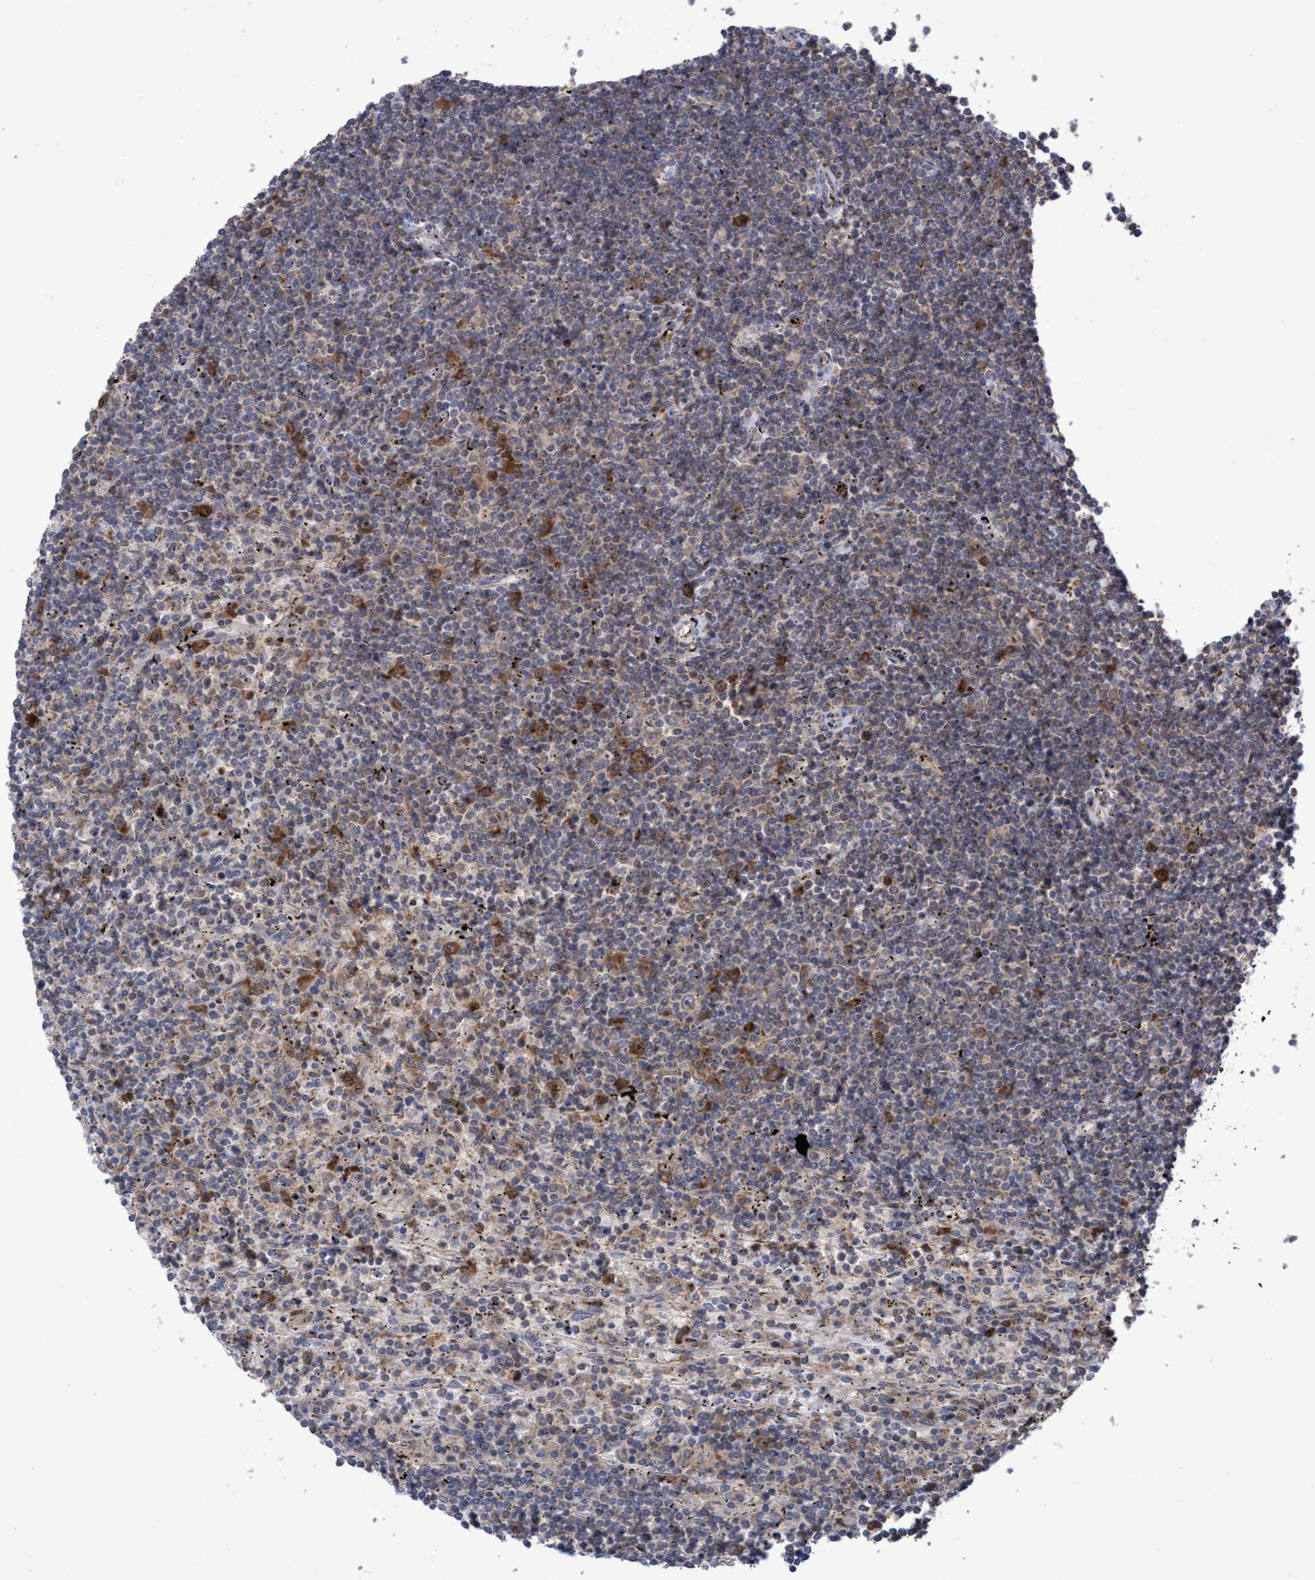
{"staining": {"intensity": "moderate", "quantity": "<25%", "location": "cytoplasmic/membranous"}, "tissue": "lymphoma", "cell_type": "Tumor cells", "image_type": "cancer", "snomed": [{"axis": "morphology", "description": "Malignant lymphoma, non-Hodgkin's type, Low grade"}, {"axis": "topography", "description": "Spleen"}], "caption": "Brown immunohistochemical staining in human lymphoma shows moderate cytoplasmic/membranous expression in approximately <25% of tumor cells. The staining was performed using DAB (3,3'-diaminobenzidine) to visualize the protein expression in brown, while the nuclei were stained in blue with hematoxylin (Magnification: 20x).", "gene": "SLBP", "patient": {"sex": "male", "age": 76}}